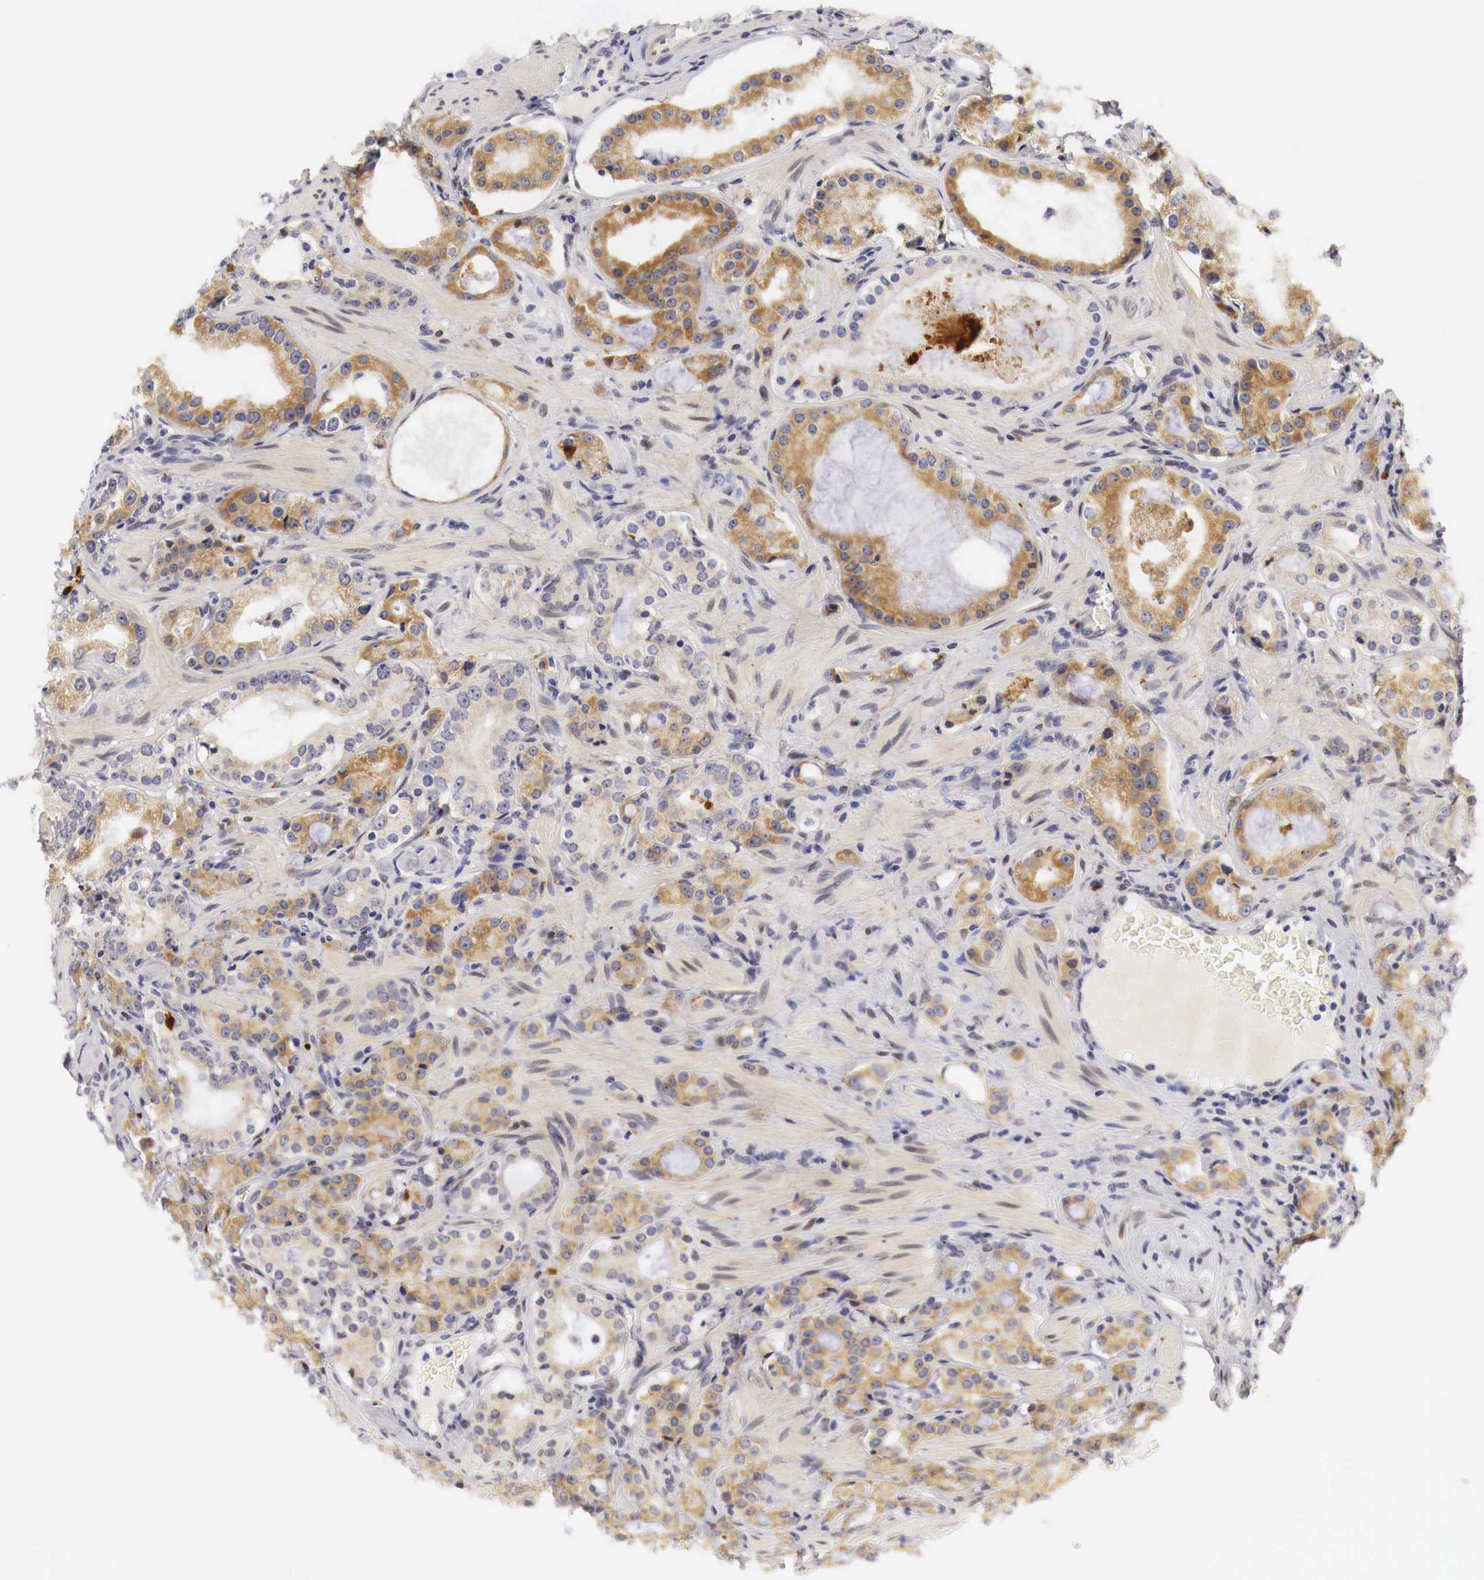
{"staining": {"intensity": "moderate", "quantity": "25%-75%", "location": "cytoplasmic/membranous"}, "tissue": "prostate cancer", "cell_type": "Tumor cells", "image_type": "cancer", "snomed": [{"axis": "morphology", "description": "Adenocarcinoma, Medium grade"}, {"axis": "topography", "description": "Prostate"}], "caption": "A photomicrograph showing moderate cytoplasmic/membranous positivity in about 25%-75% of tumor cells in prostate cancer, as visualized by brown immunohistochemical staining.", "gene": "CASP3", "patient": {"sex": "male", "age": 73}}